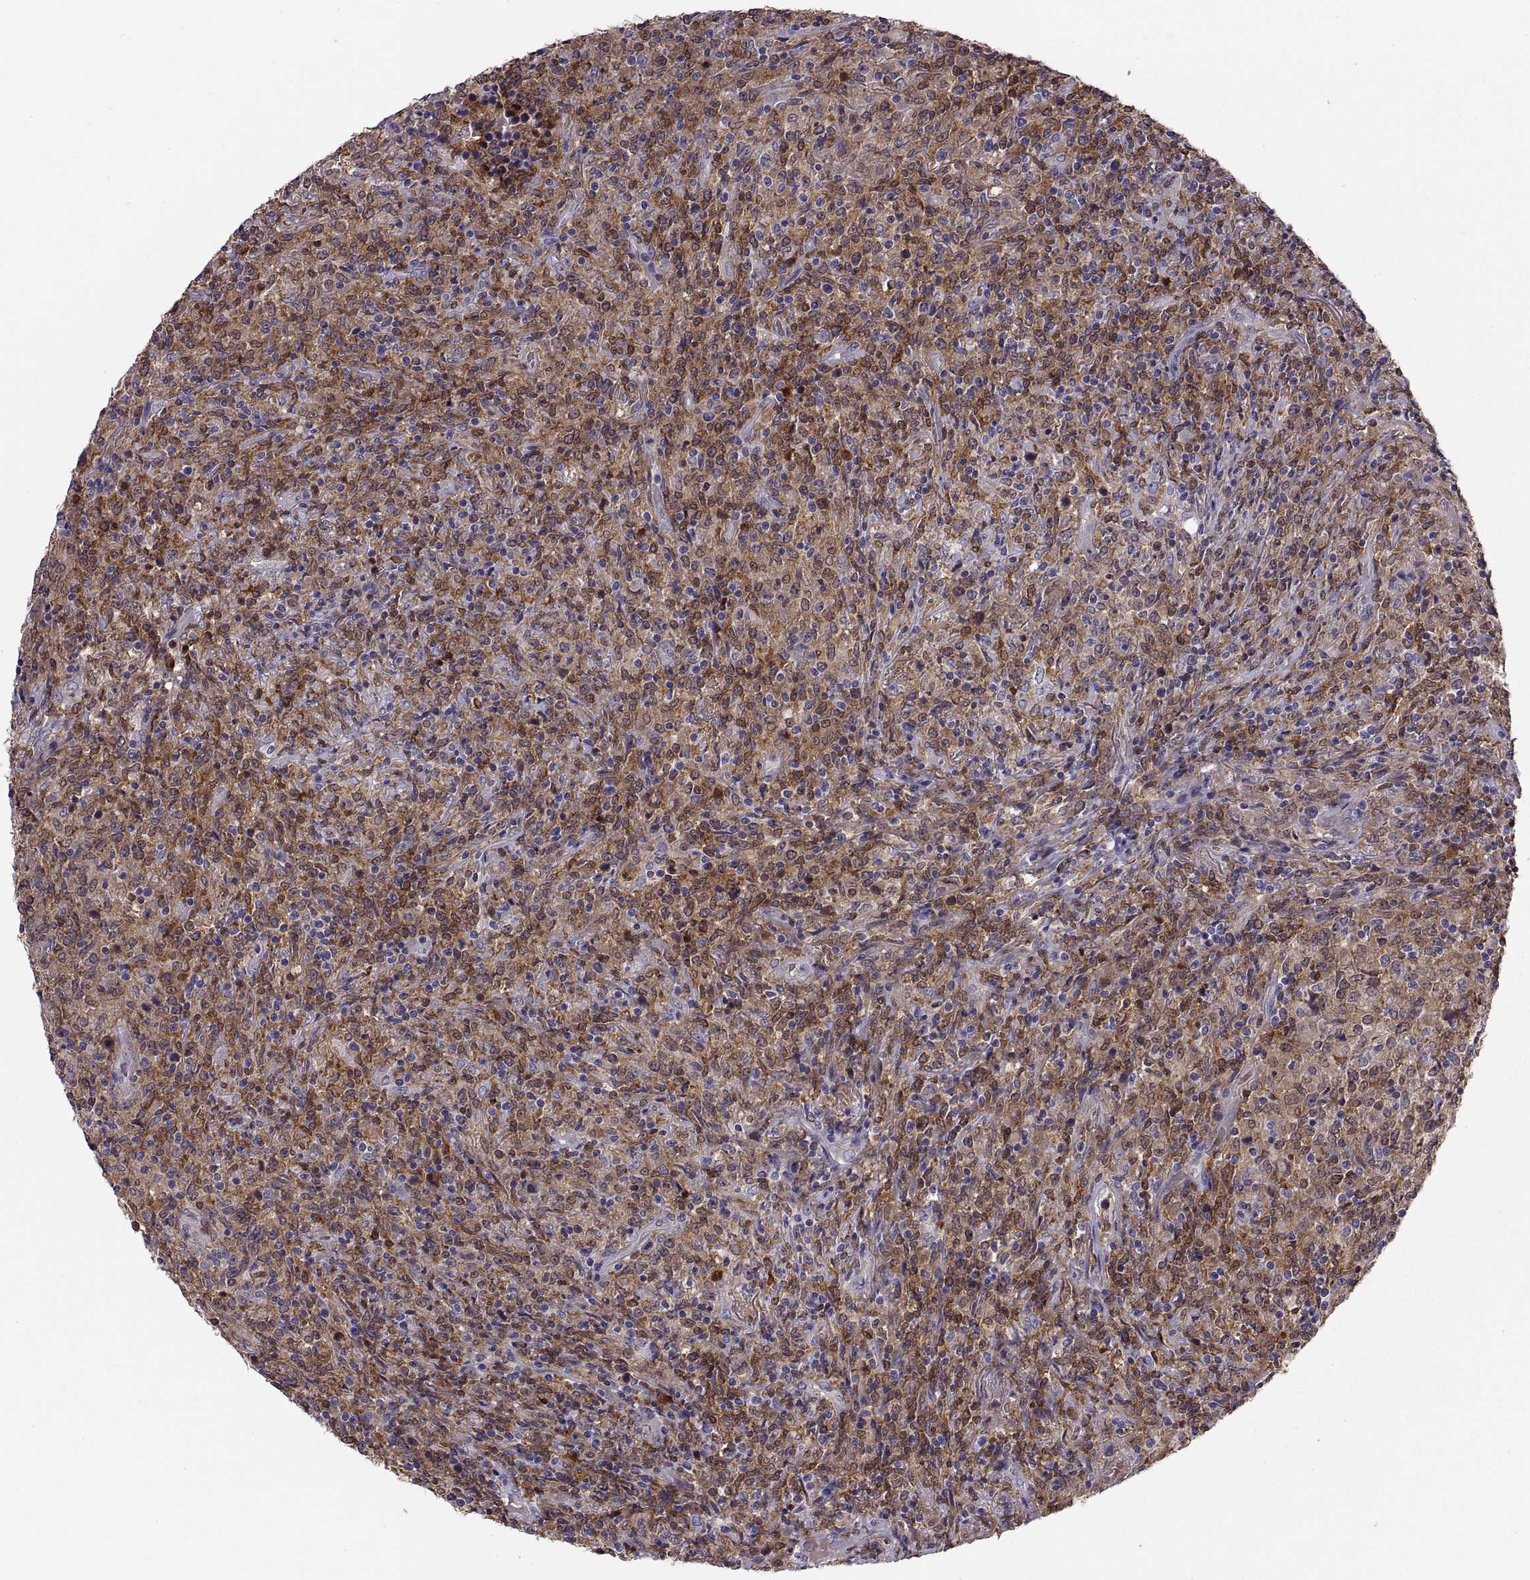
{"staining": {"intensity": "strong", "quantity": ">75%", "location": "cytoplasmic/membranous"}, "tissue": "lymphoma", "cell_type": "Tumor cells", "image_type": "cancer", "snomed": [{"axis": "morphology", "description": "Malignant lymphoma, non-Hodgkin's type, High grade"}, {"axis": "topography", "description": "Lung"}], "caption": "A high amount of strong cytoplasmic/membranous staining is present in about >75% of tumor cells in high-grade malignant lymphoma, non-Hodgkin's type tissue.", "gene": "DOK3", "patient": {"sex": "male", "age": 79}}